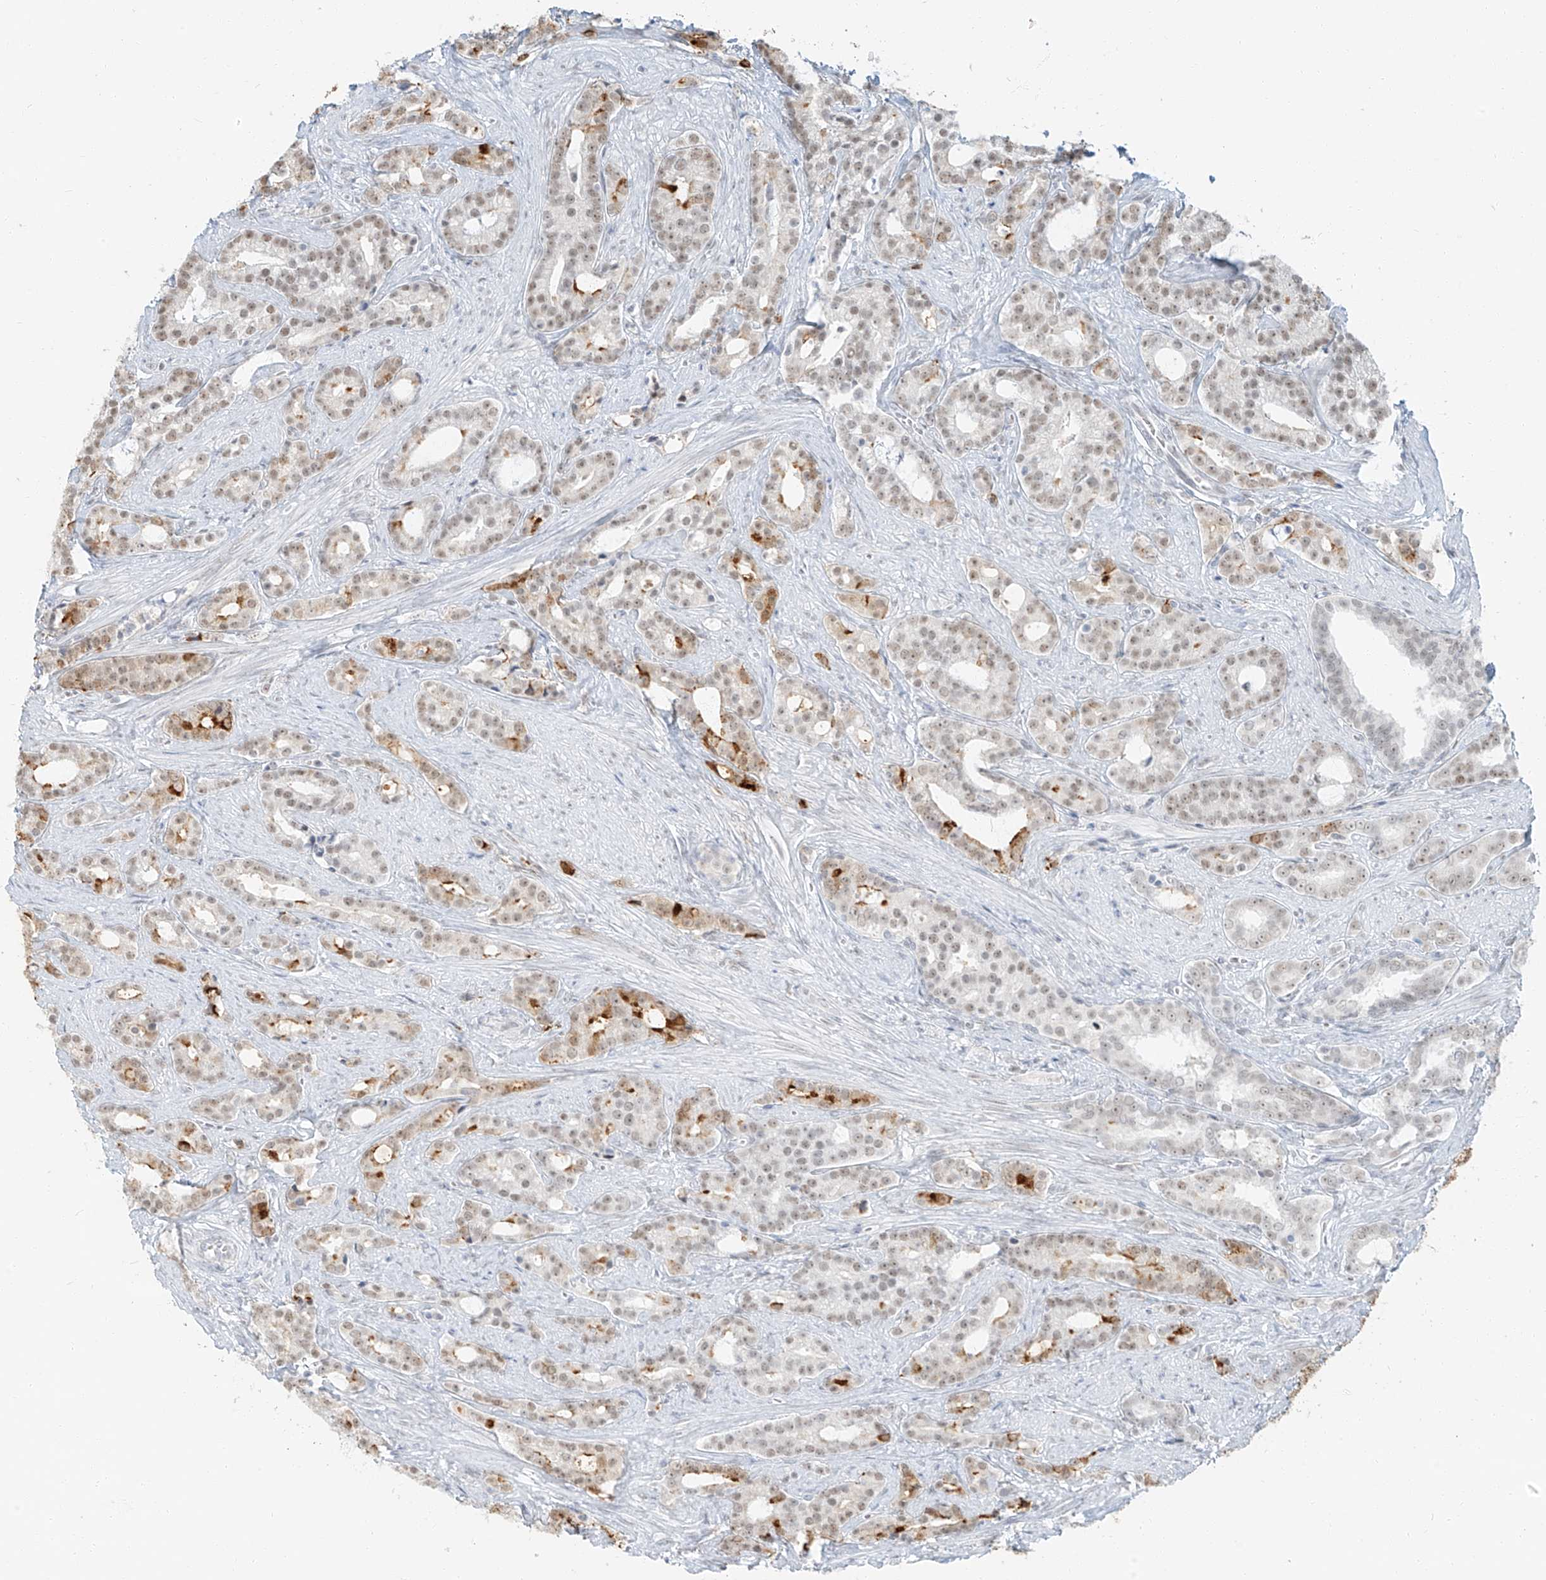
{"staining": {"intensity": "moderate", "quantity": "<25%", "location": "cytoplasmic/membranous,nuclear"}, "tissue": "prostate cancer", "cell_type": "Tumor cells", "image_type": "cancer", "snomed": [{"axis": "morphology", "description": "Adenocarcinoma, High grade"}, {"axis": "topography", "description": "Prostate and seminal vesicle, NOS"}], "caption": "Prostate adenocarcinoma (high-grade) stained with DAB (3,3'-diaminobenzidine) immunohistochemistry exhibits low levels of moderate cytoplasmic/membranous and nuclear staining in approximately <25% of tumor cells. The protein of interest is shown in brown color, while the nuclei are stained blue.", "gene": "PGC", "patient": {"sex": "male", "age": 67}}